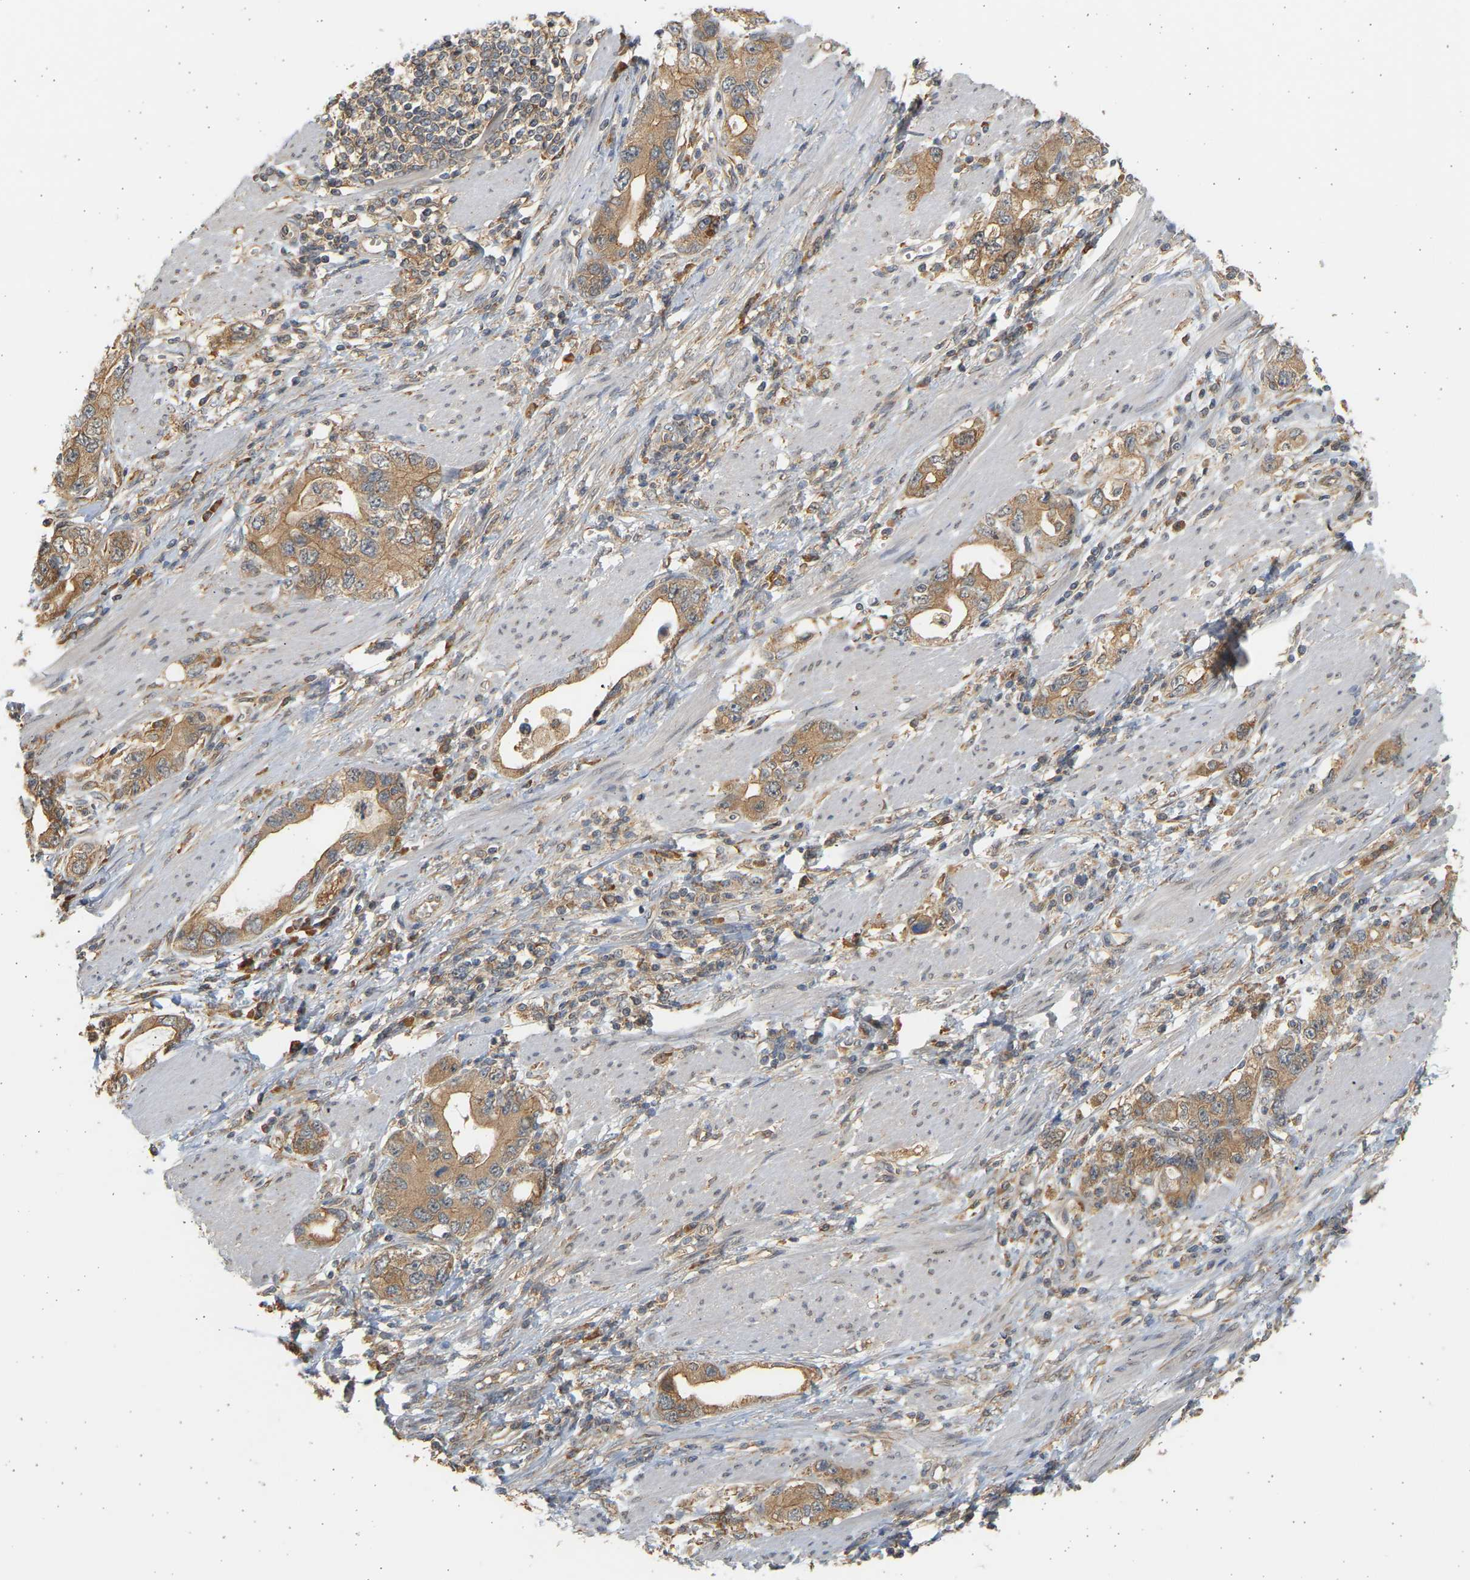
{"staining": {"intensity": "moderate", "quantity": ">75%", "location": "cytoplasmic/membranous"}, "tissue": "stomach cancer", "cell_type": "Tumor cells", "image_type": "cancer", "snomed": [{"axis": "morphology", "description": "Adenocarcinoma, NOS"}, {"axis": "topography", "description": "Stomach, lower"}], "caption": "Immunohistochemistry (IHC) (DAB) staining of stomach cancer (adenocarcinoma) shows moderate cytoplasmic/membranous protein expression in approximately >75% of tumor cells.", "gene": "B4GALT6", "patient": {"sex": "female", "age": 93}}